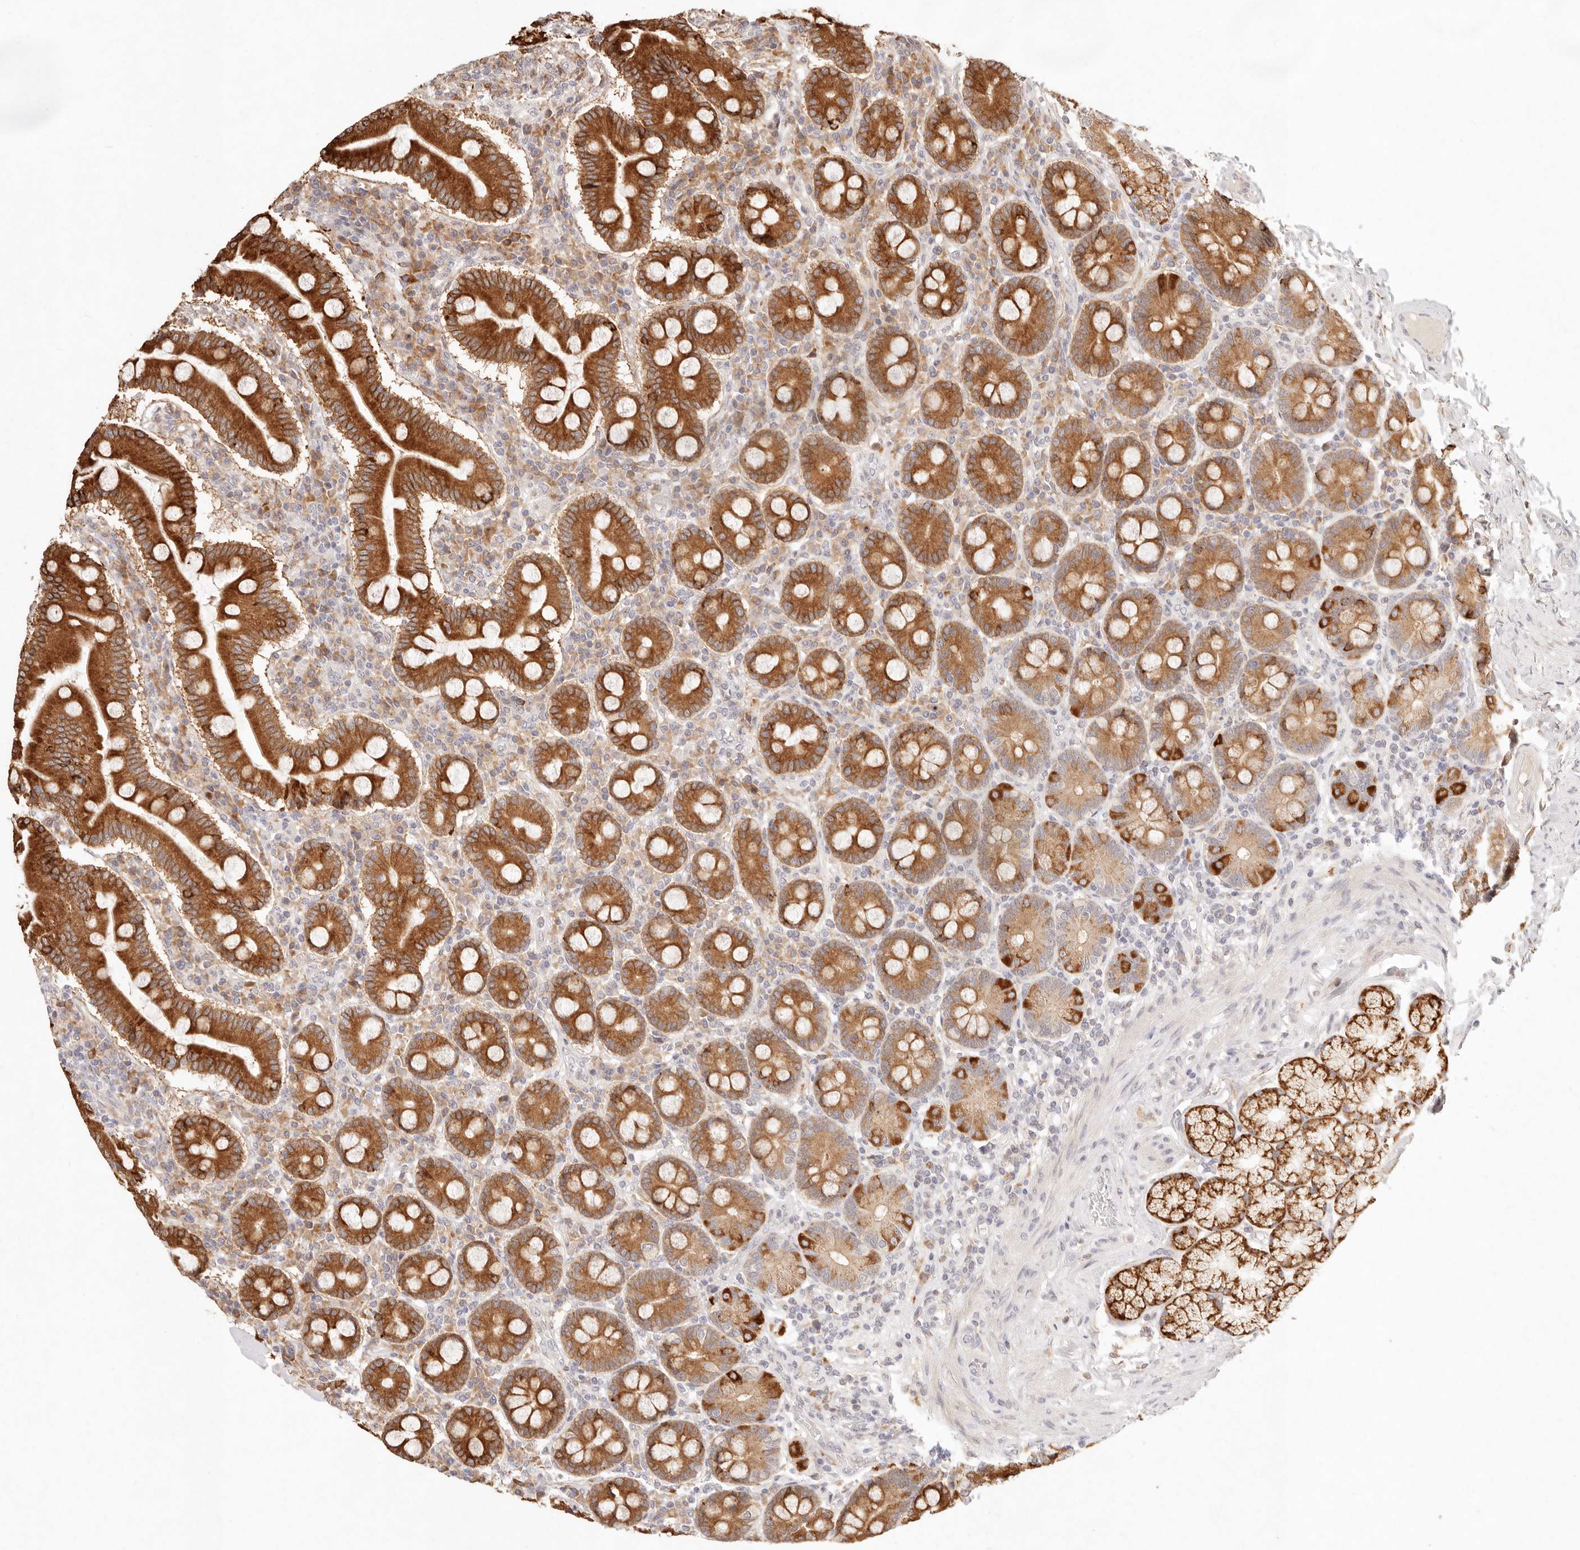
{"staining": {"intensity": "strong", "quantity": ">75%", "location": "cytoplasmic/membranous"}, "tissue": "duodenum", "cell_type": "Glandular cells", "image_type": "normal", "snomed": [{"axis": "morphology", "description": "Normal tissue, NOS"}, {"axis": "topography", "description": "Duodenum"}], "caption": "Protein expression analysis of normal human duodenum reveals strong cytoplasmic/membranous staining in approximately >75% of glandular cells. The protein of interest is stained brown, and the nuclei are stained in blue (DAB (3,3'-diaminobenzidine) IHC with brightfield microscopy, high magnification).", "gene": "C1orf127", "patient": {"sex": "male", "age": 50}}